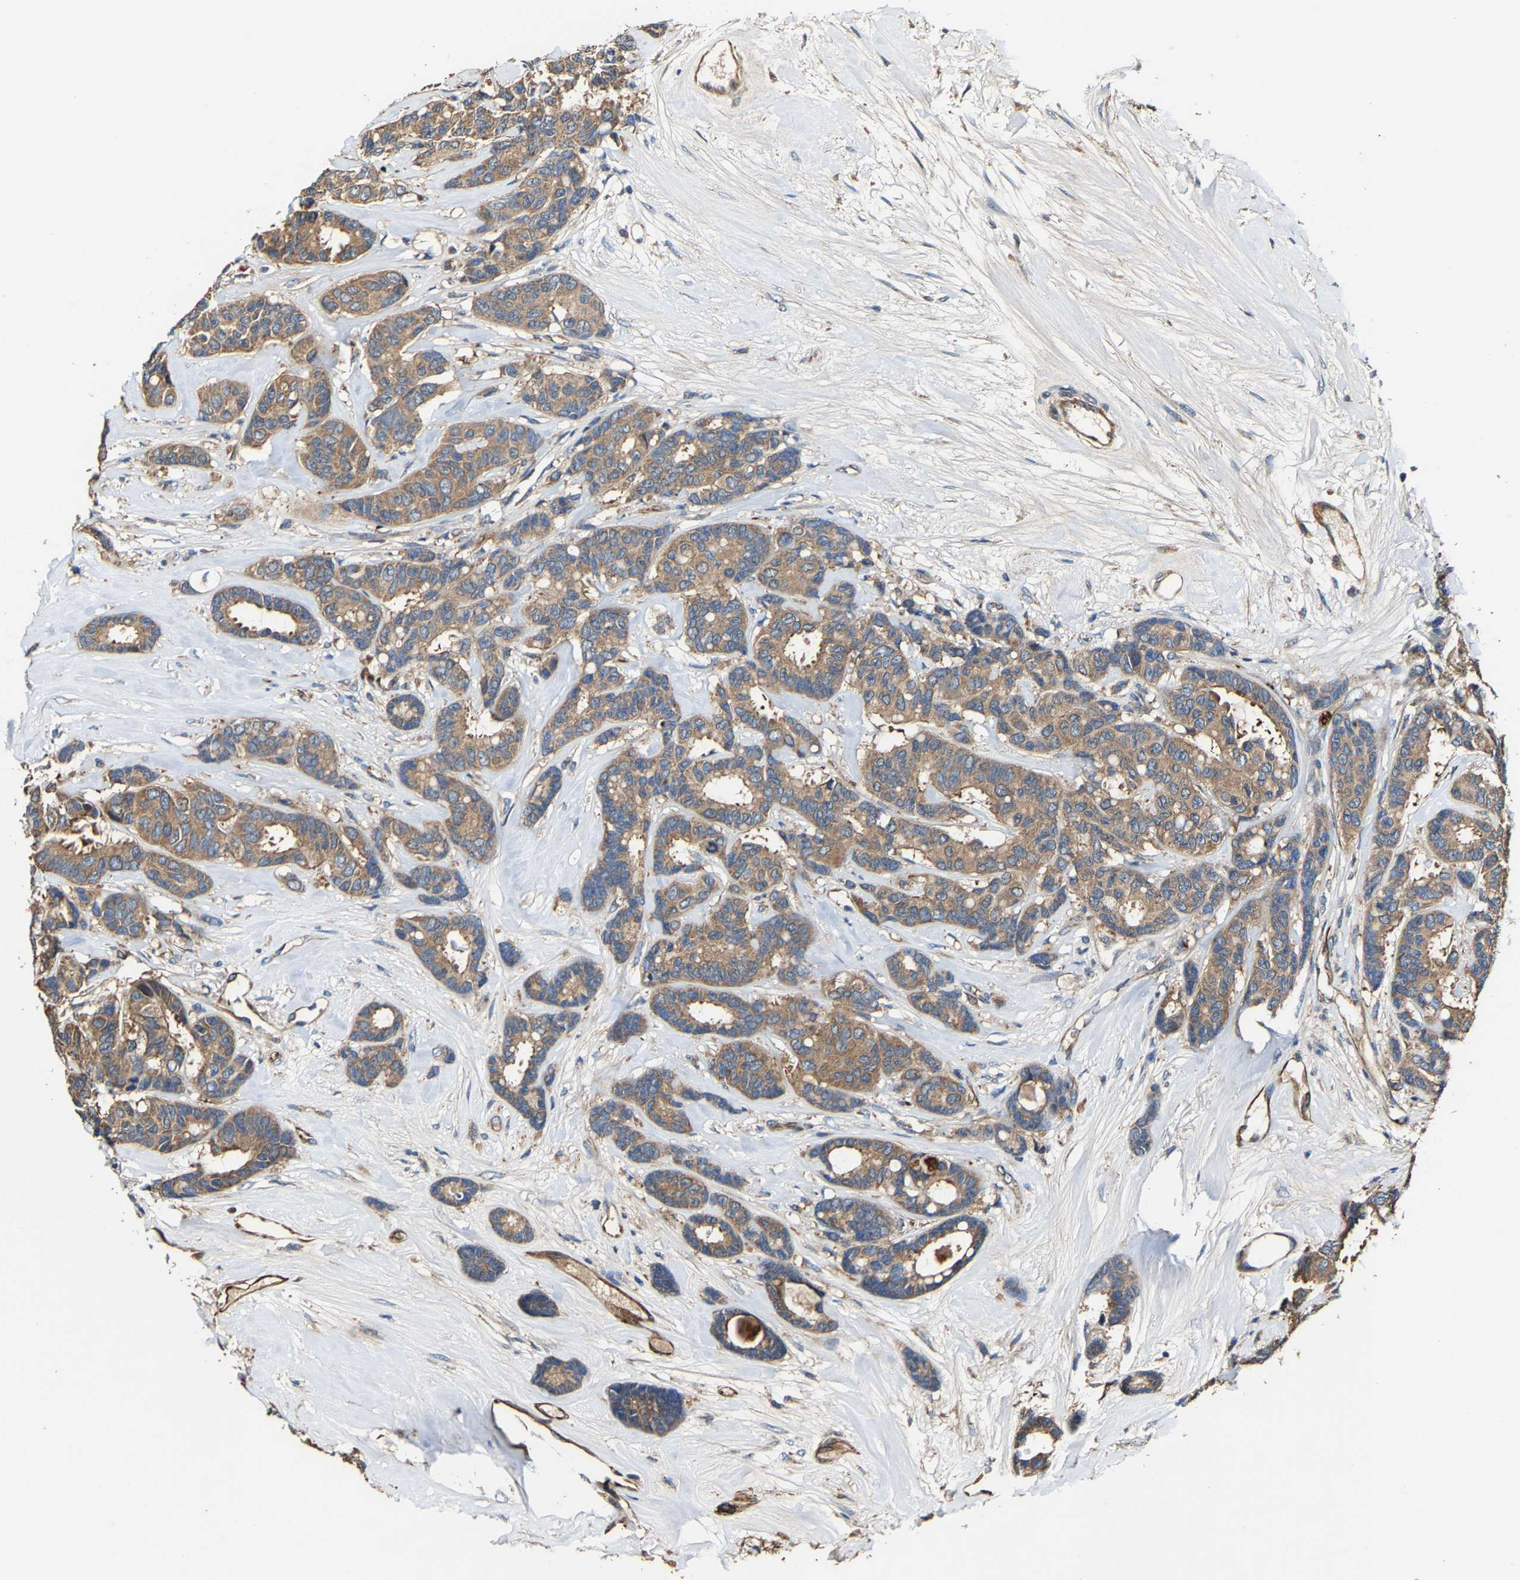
{"staining": {"intensity": "moderate", "quantity": ">75%", "location": "cytoplasmic/membranous"}, "tissue": "breast cancer", "cell_type": "Tumor cells", "image_type": "cancer", "snomed": [{"axis": "morphology", "description": "Duct carcinoma"}, {"axis": "topography", "description": "Breast"}], "caption": "Moderate cytoplasmic/membranous expression is seen in about >75% of tumor cells in intraductal carcinoma (breast). (brown staining indicates protein expression, while blue staining denotes nuclei).", "gene": "GFRA3", "patient": {"sex": "female", "age": 87}}